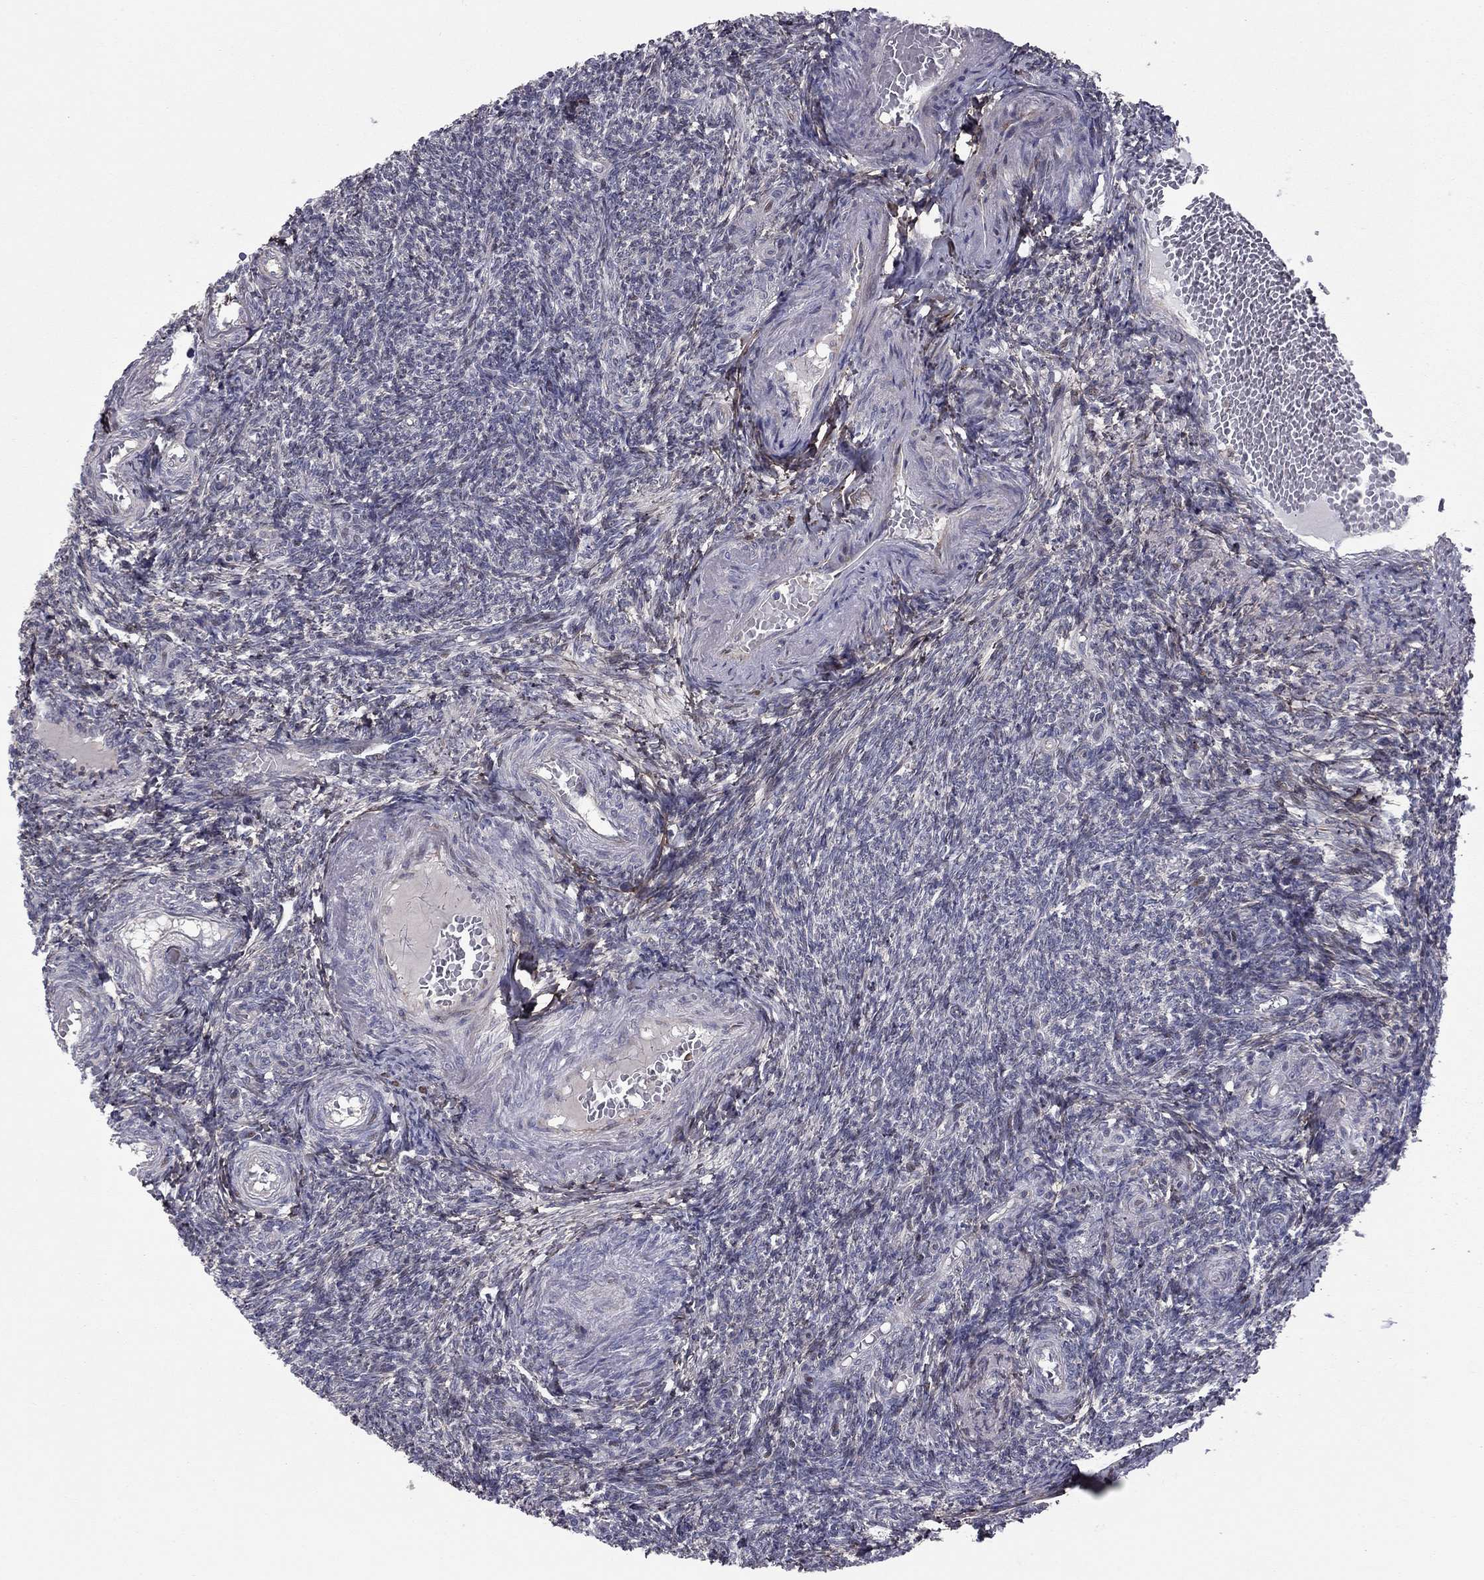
{"staining": {"intensity": "negative", "quantity": "none", "location": "none"}, "tissue": "ovary", "cell_type": "Ovarian stroma cells", "image_type": "normal", "snomed": [{"axis": "morphology", "description": "Normal tissue, NOS"}, {"axis": "topography", "description": "Ovary"}], "caption": "This photomicrograph is of unremarkable ovary stained with immunohistochemistry (IHC) to label a protein in brown with the nuclei are counter-stained blue. There is no staining in ovarian stroma cells. (DAB IHC, high magnification).", "gene": "DUSP7", "patient": {"sex": "female", "age": 39}}